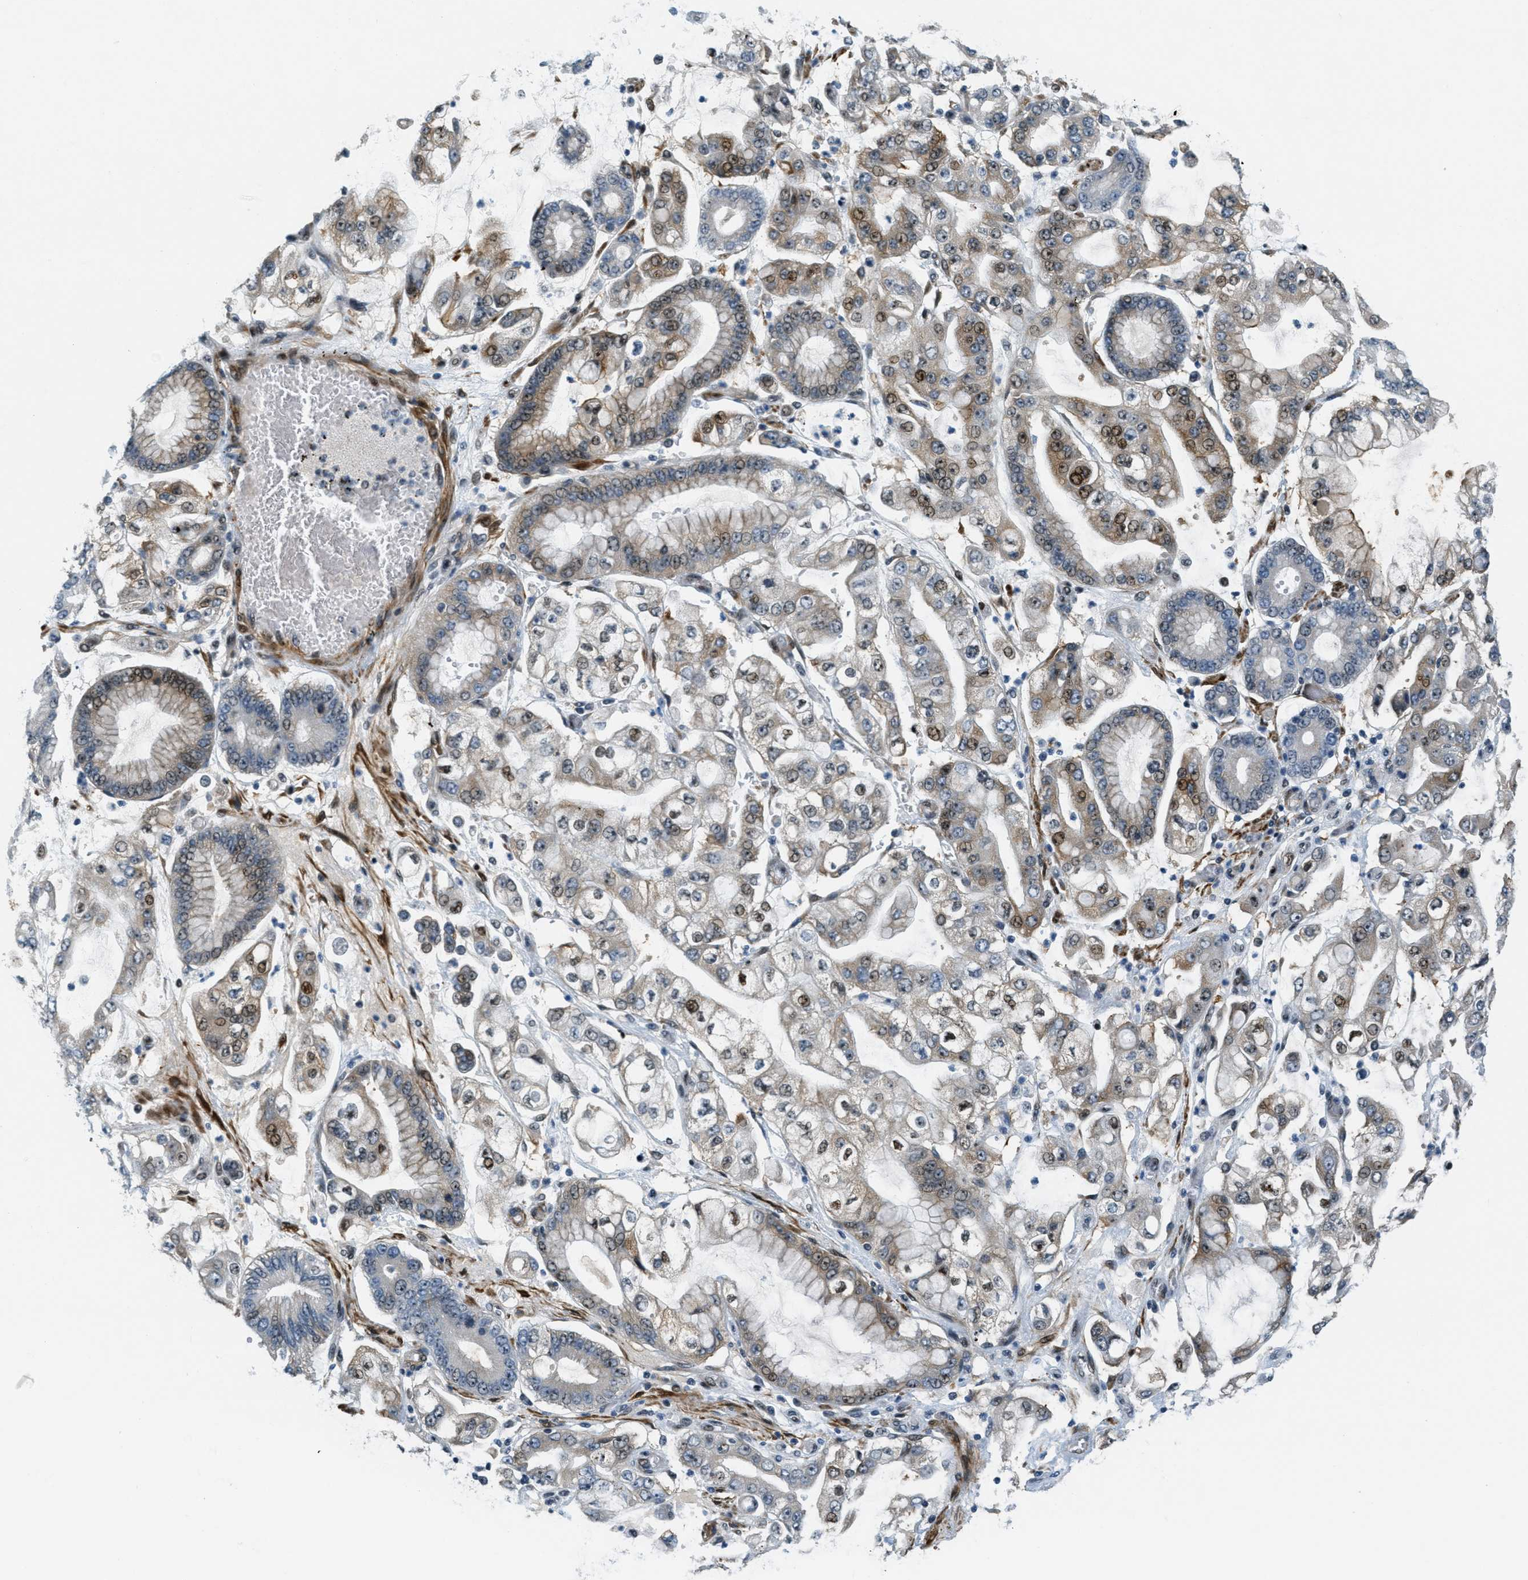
{"staining": {"intensity": "moderate", "quantity": "25%-75%", "location": "nuclear"}, "tissue": "stomach cancer", "cell_type": "Tumor cells", "image_type": "cancer", "snomed": [{"axis": "morphology", "description": "Adenocarcinoma, NOS"}, {"axis": "topography", "description": "Stomach"}], "caption": "Stomach cancer stained for a protein displays moderate nuclear positivity in tumor cells.", "gene": "ZDHHC23", "patient": {"sex": "male", "age": 76}}